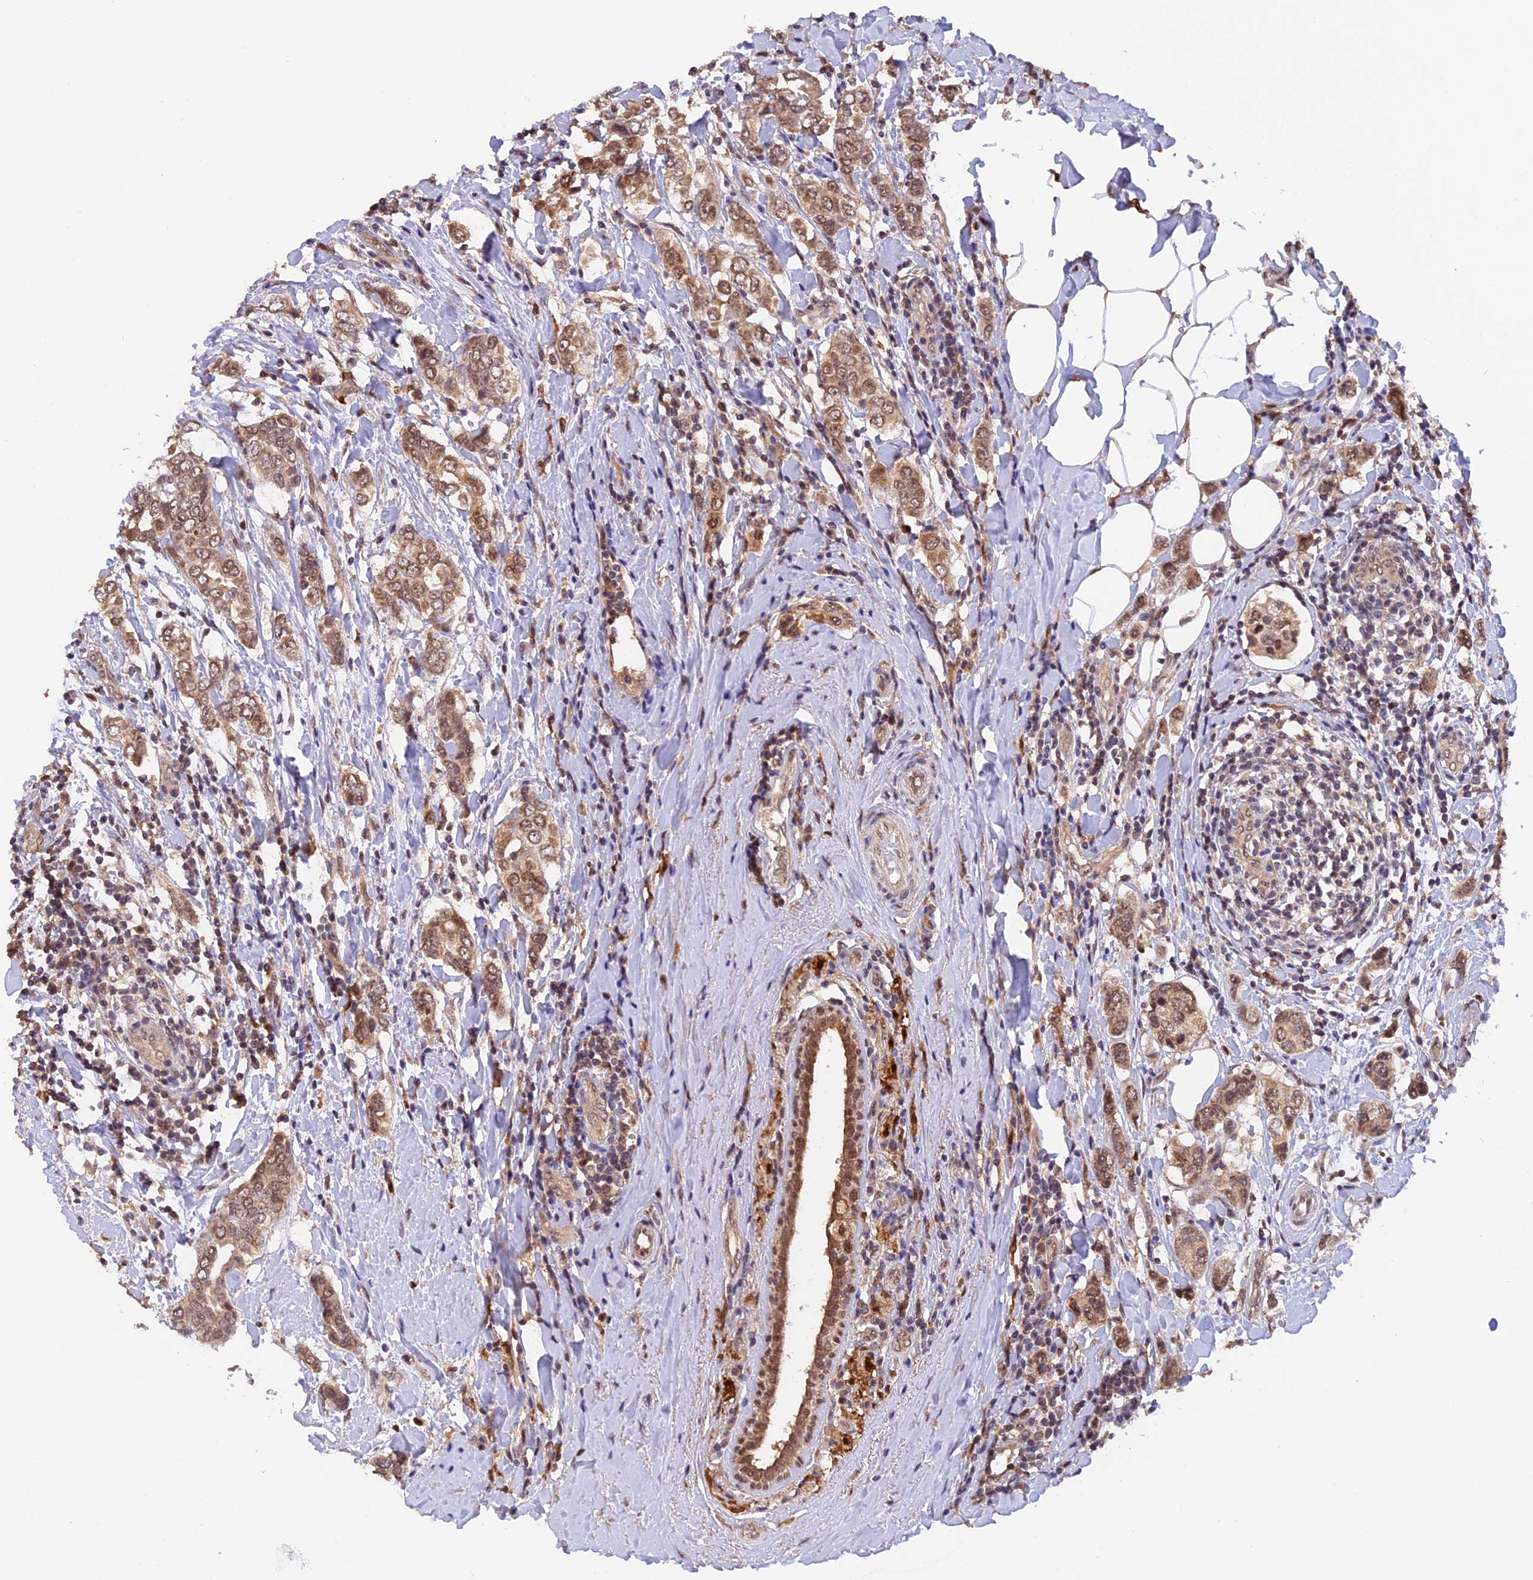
{"staining": {"intensity": "moderate", "quantity": ">75%", "location": "cytoplasmic/membranous,nuclear"}, "tissue": "breast cancer", "cell_type": "Tumor cells", "image_type": "cancer", "snomed": [{"axis": "morphology", "description": "Lobular carcinoma"}, {"axis": "topography", "description": "Breast"}], "caption": "Moderate cytoplasmic/membranous and nuclear protein expression is identified in about >75% of tumor cells in breast cancer (lobular carcinoma).", "gene": "MNS1", "patient": {"sex": "female", "age": 51}}